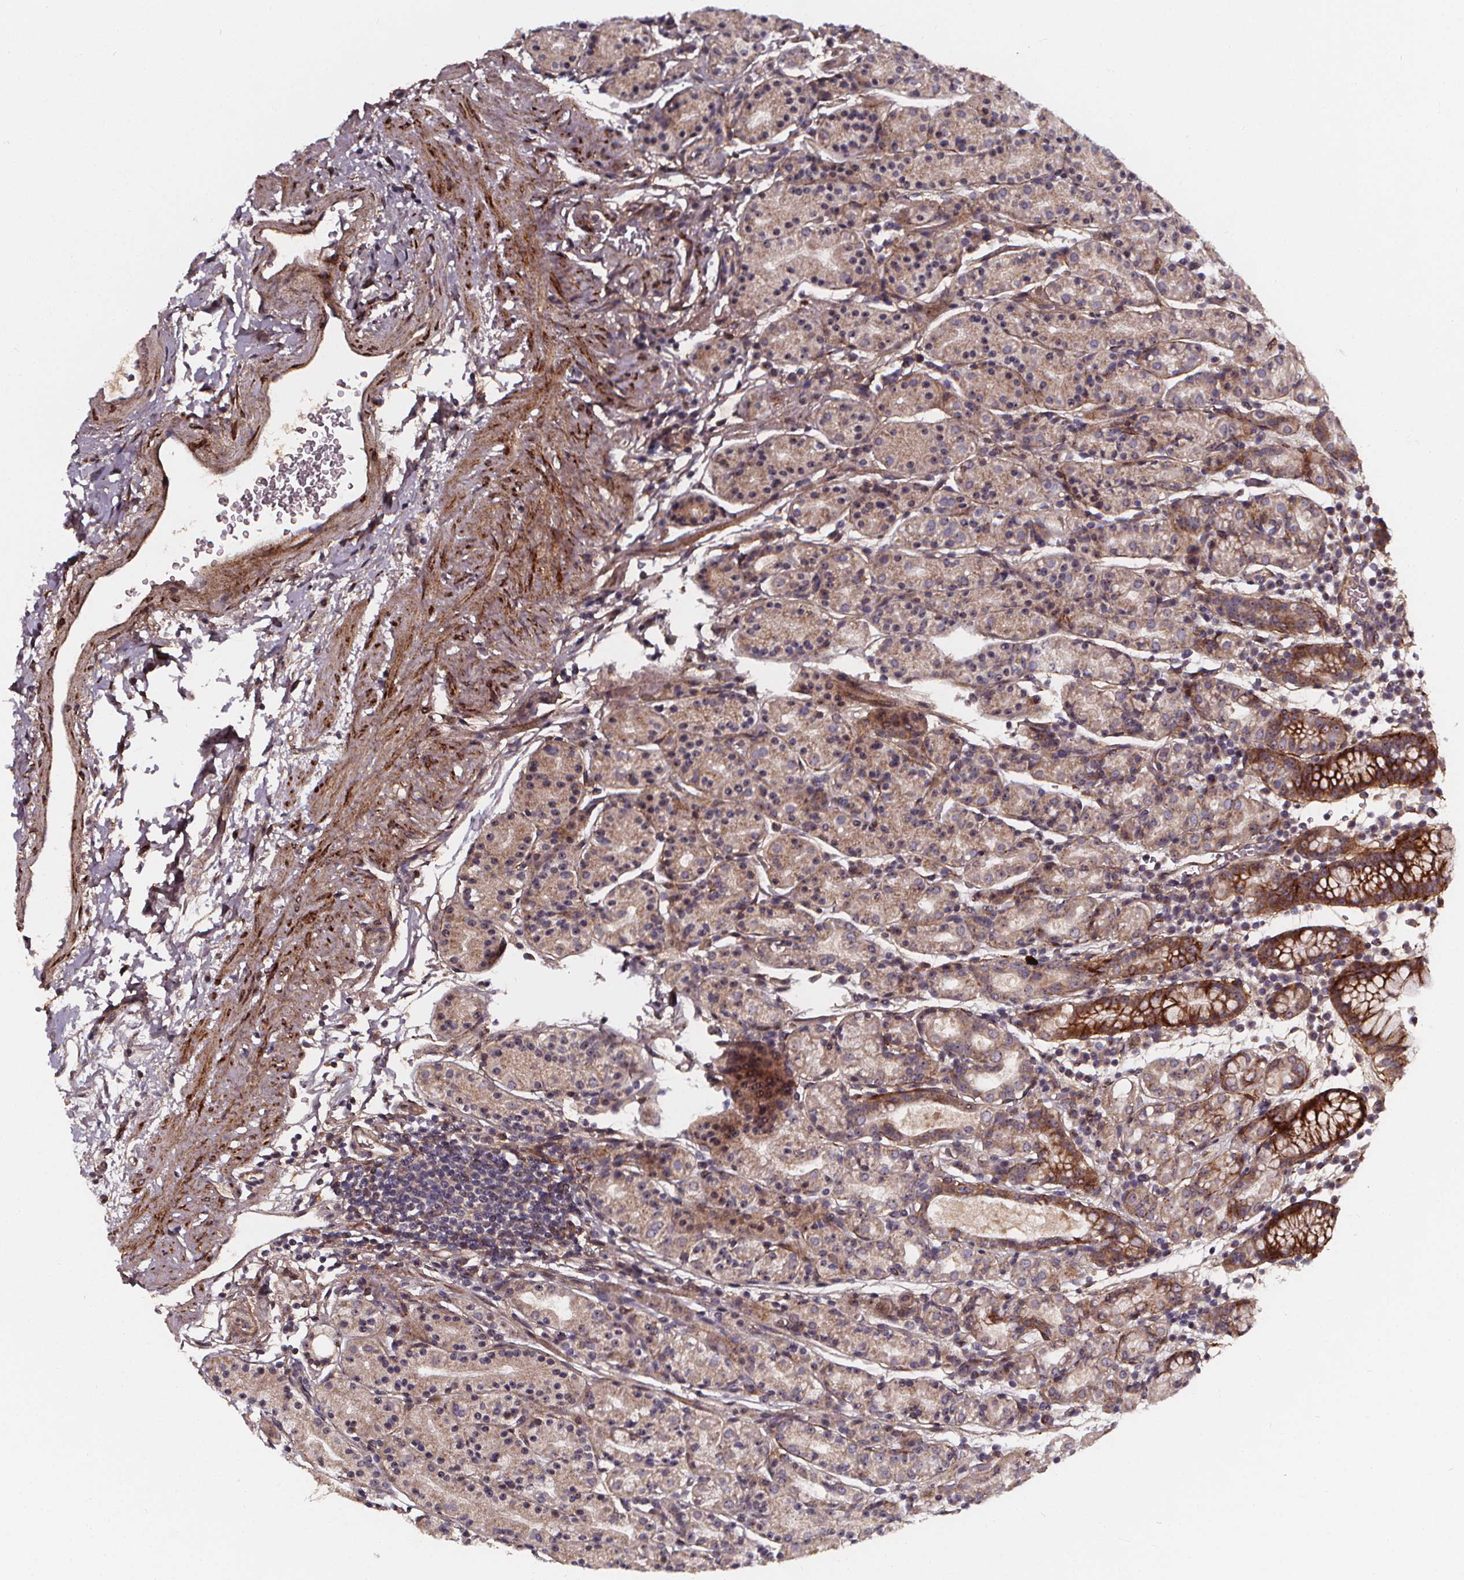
{"staining": {"intensity": "strong", "quantity": "<25%", "location": "cytoplasmic/membranous"}, "tissue": "stomach", "cell_type": "Glandular cells", "image_type": "normal", "snomed": [{"axis": "morphology", "description": "Normal tissue, NOS"}, {"axis": "topography", "description": "Stomach, upper"}, {"axis": "topography", "description": "Stomach"}], "caption": "A brown stain labels strong cytoplasmic/membranous staining of a protein in glandular cells of normal human stomach. (DAB IHC, brown staining for protein, blue staining for nuclei).", "gene": "AEBP1", "patient": {"sex": "male", "age": 62}}